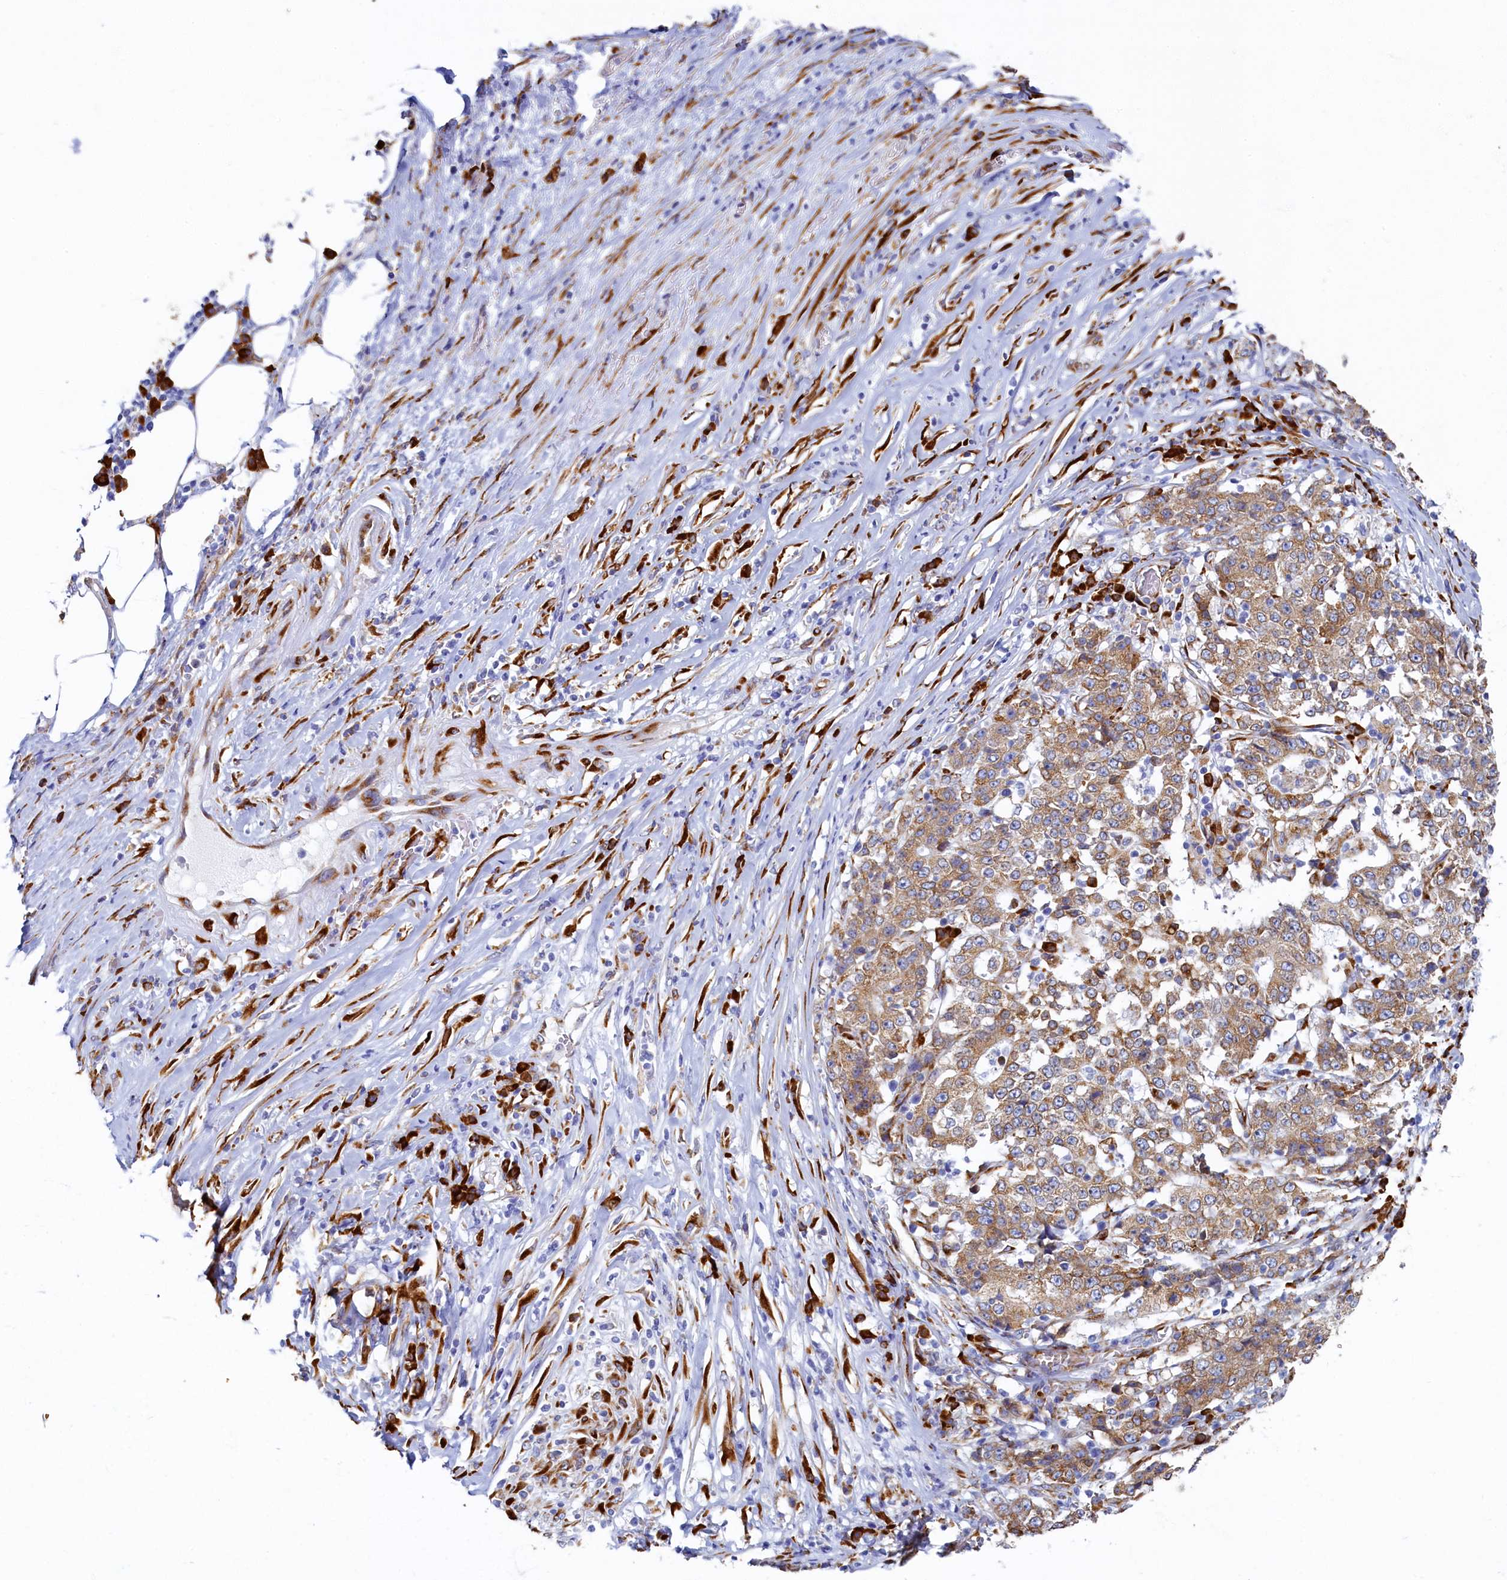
{"staining": {"intensity": "moderate", "quantity": ">75%", "location": "cytoplasmic/membranous"}, "tissue": "stomach cancer", "cell_type": "Tumor cells", "image_type": "cancer", "snomed": [{"axis": "morphology", "description": "Adenocarcinoma, NOS"}, {"axis": "topography", "description": "Stomach"}], "caption": "Approximately >75% of tumor cells in stomach adenocarcinoma show moderate cytoplasmic/membranous protein expression as visualized by brown immunohistochemical staining.", "gene": "TMEM18", "patient": {"sex": "male", "age": 59}}